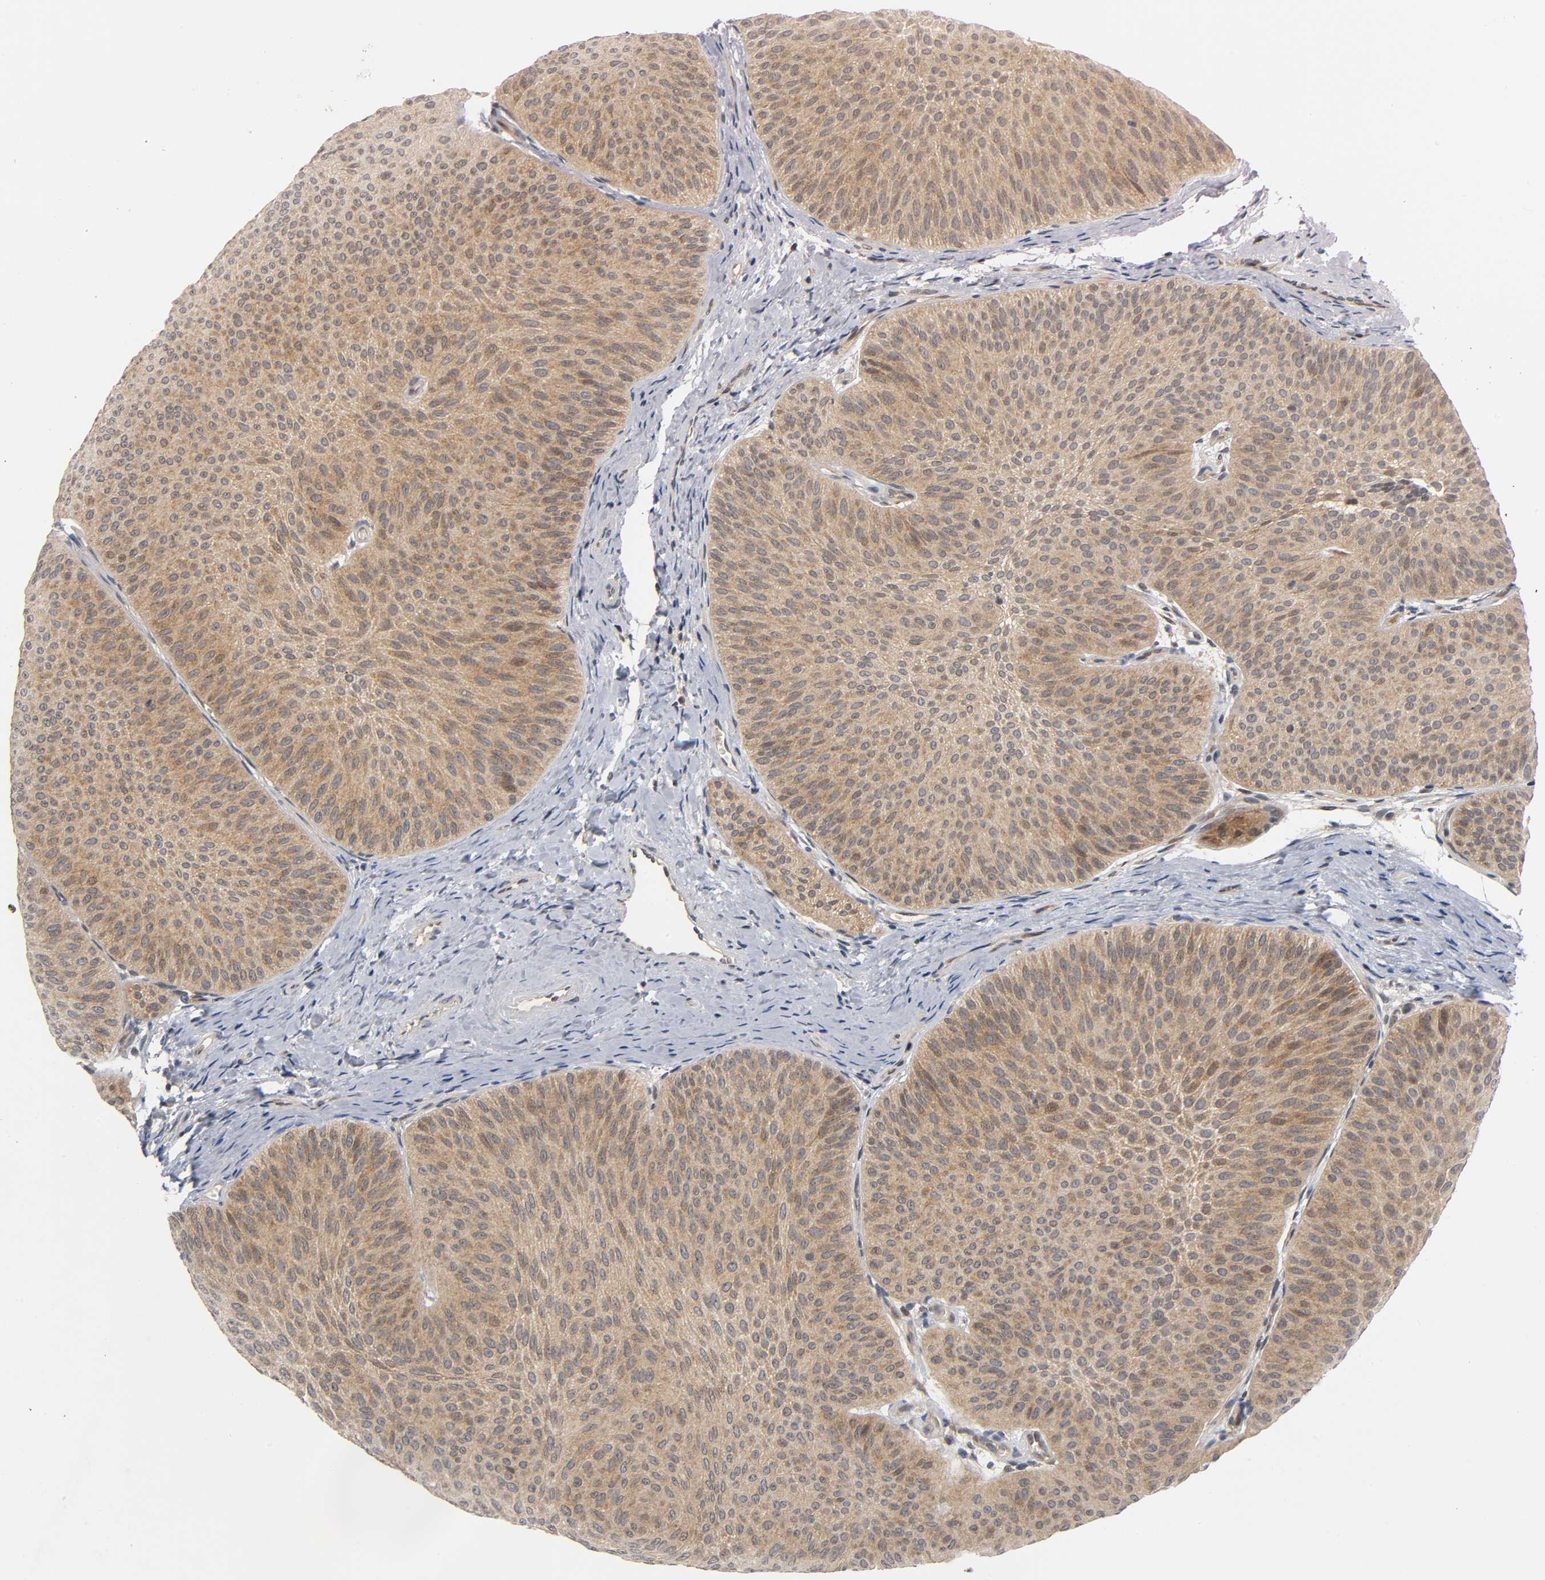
{"staining": {"intensity": "moderate", "quantity": ">75%", "location": "cytoplasmic/membranous"}, "tissue": "urothelial cancer", "cell_type": "Tumor cells", "image_type": "cancer", "snomed": [{"axis": "morphology", "description": "Urothelial carcinoma, Low grade"}, {"axis": "topography", "description": "Urinary bladder"}], "caption": "Tumor cells exhibit medium levels of moderate cytoplasmic/membranous staining in about >75% of cells in low-grade urothelial carcinoma.", "gene": "MAPK8", "patient": {"sex": "female", "age": 60}}